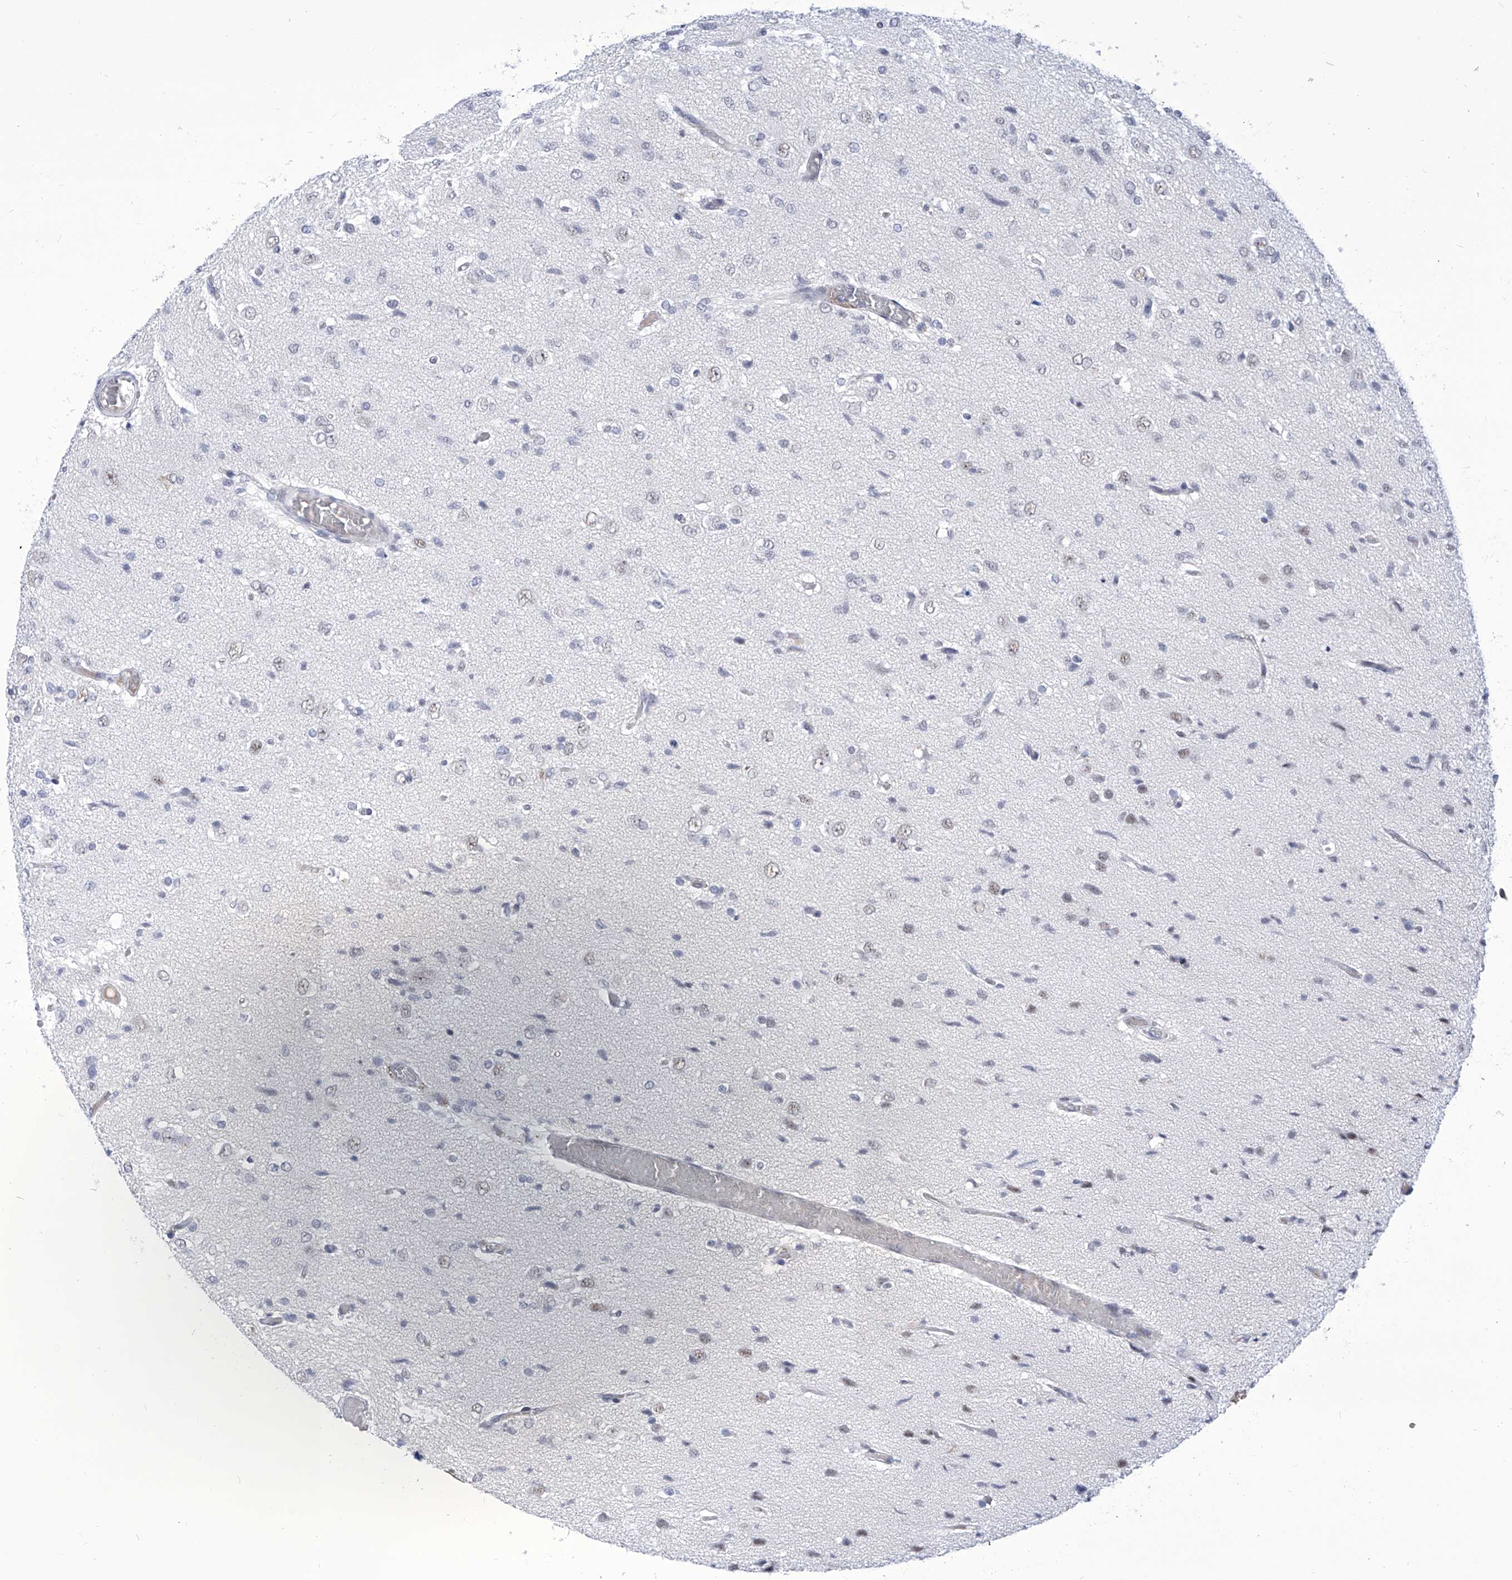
{"staining": {"intensity": "negative", "quantity": "none", "location": "none"}, "tissue": "glioma", "cell_type": "Tumor cells", "image_type": "cancer", "snomed": [{"axis": "morphology", "description": "Glioma, malignant, High grade"}, {"axis": "topography", "description": "Brain"}], "caption": "There is no significant expression in tumor cells of glioma.", "gene": "SART1", "patient": {"sex": "female", "age": 59}}